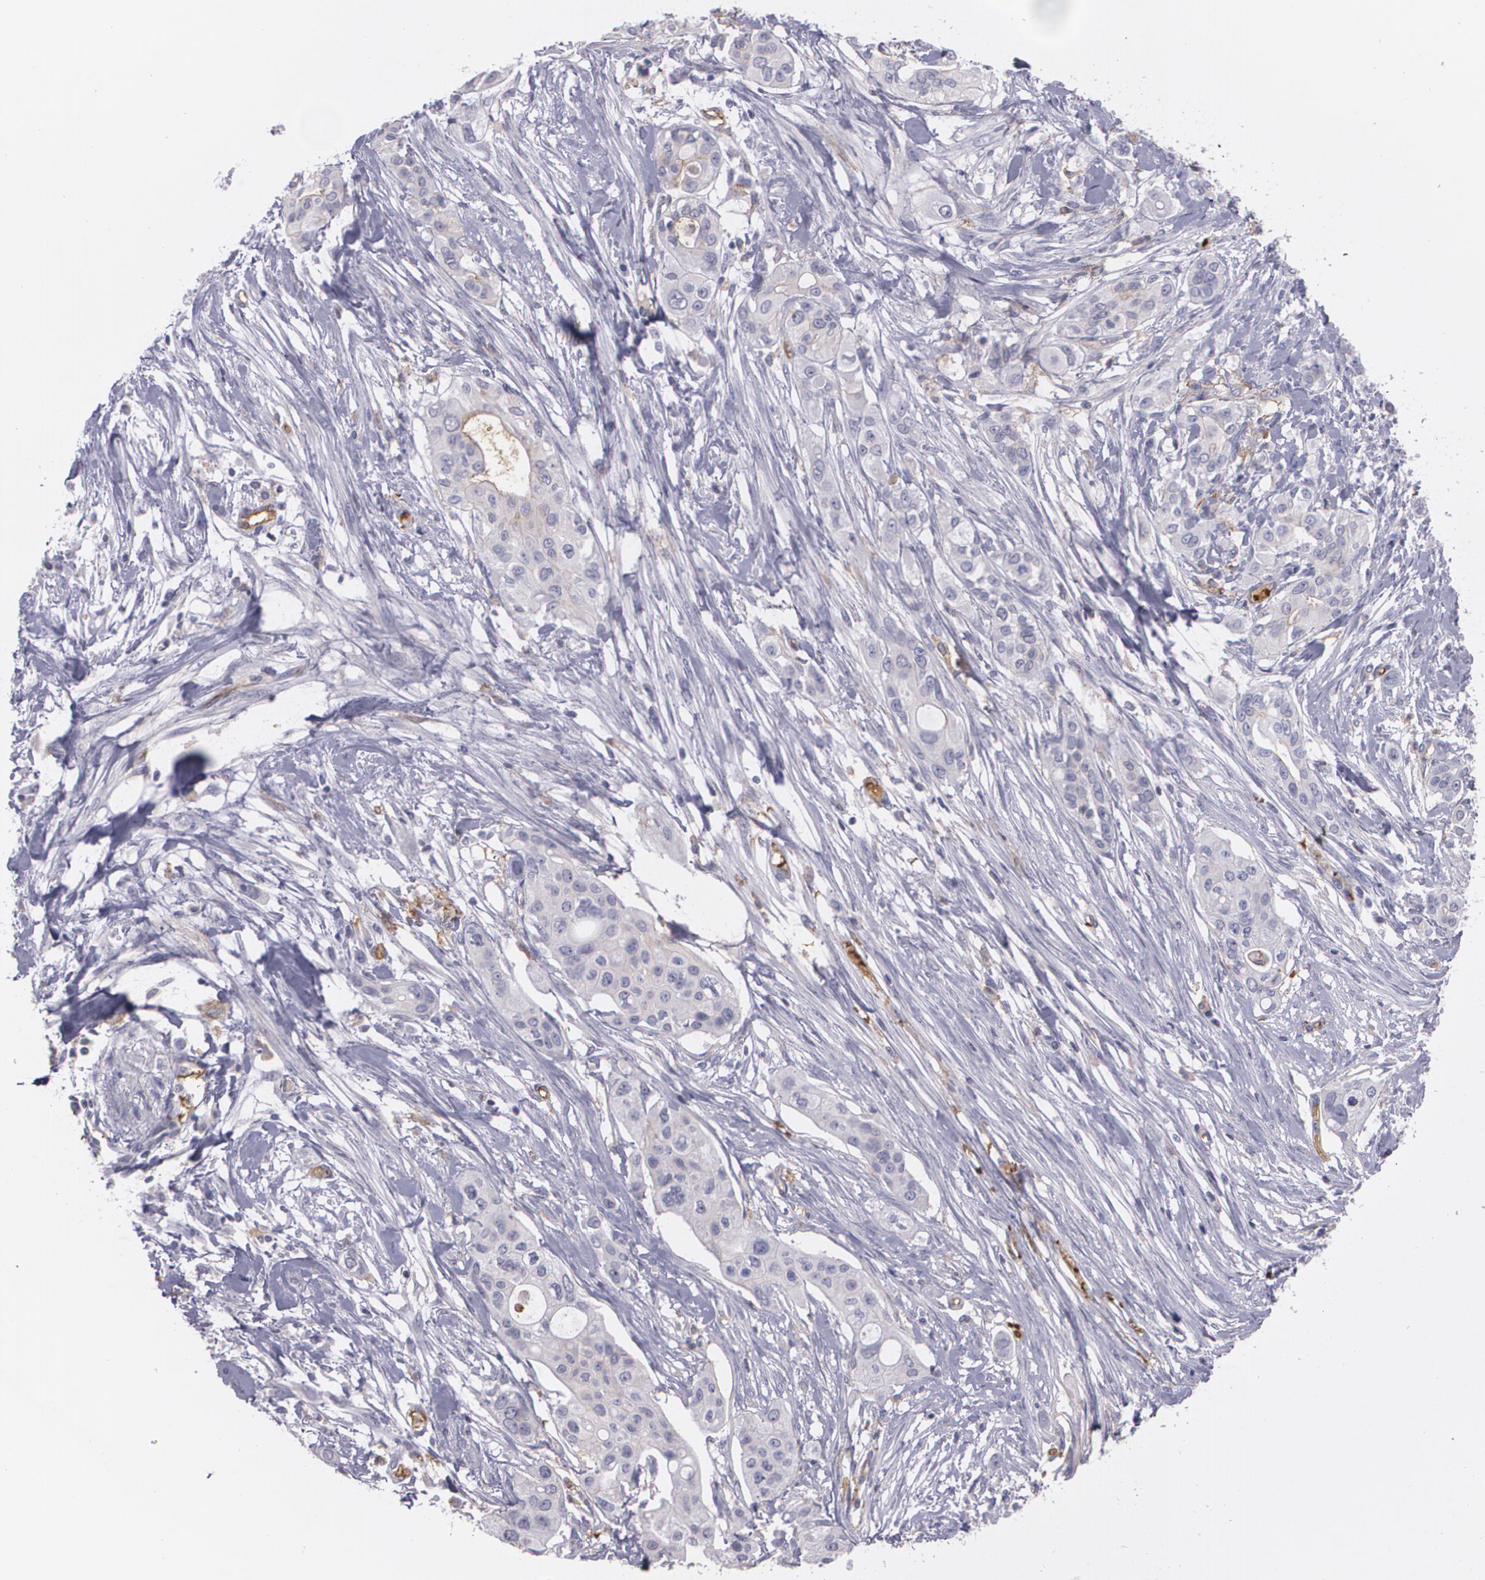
{"staining": {"intensity": "negative", "quantity": "none", "location": "none"}, "tissue": "pancreatic cancer", "cell_type": "Tumor cells", "image_type": "cancer", "snomed": [{"axis": "morphology", "description": "Adenocarcinoma, NOS"}, {"axis": "topography", "description": "Pancreas"}], "caption": "Tumor cells are negative for brown protein staining in adenocarcinoma (pancreatic). (Immunohistochemistry, brightfield microscopy, high magnification).", "gene": "ACE", "patient": {"sex": "female", "age": 60}}